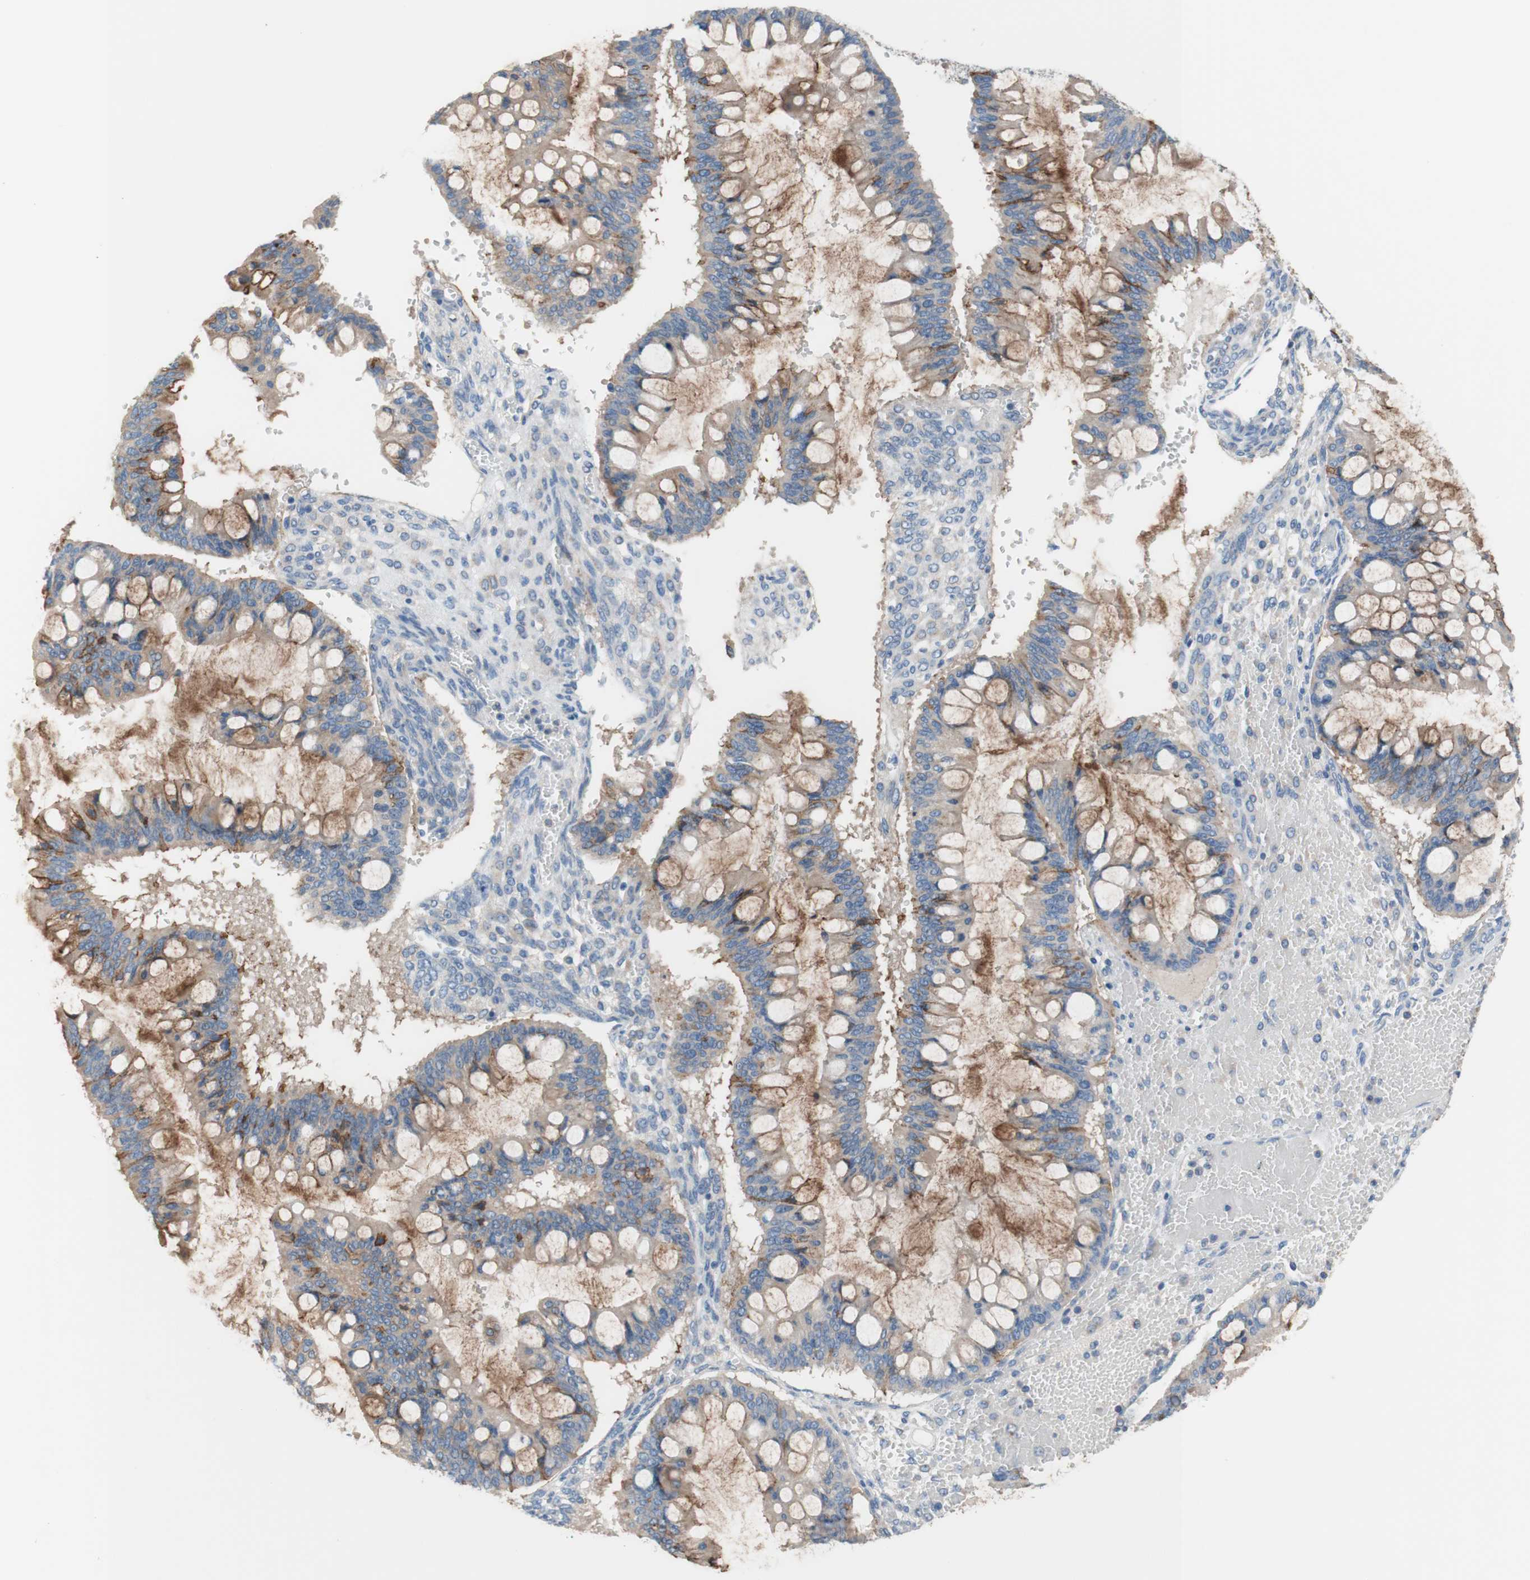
{"staining": {"intensity": "moderate", "quantity": ">75%", "location": "cytoplasmic/membranous"}, "tissue": "ovarian cancer", "cell_type": "Tumor cells", "image_type": "cancer", "snomed": [{"axis": "morphology", "description": "Cystadenocarcinoma, mucinous, NOS"}, {"axis": "topography", "description": "Ovary"}], "caption": "The micrograph shows staining of mucinous cystadenocarcinoma (ovarian), revealing moderate cytoplasmic/membranous protein positivity (brown color) within tumor cells.", "gene": "F3", "patient": {"sex": "female", "age": 73}}